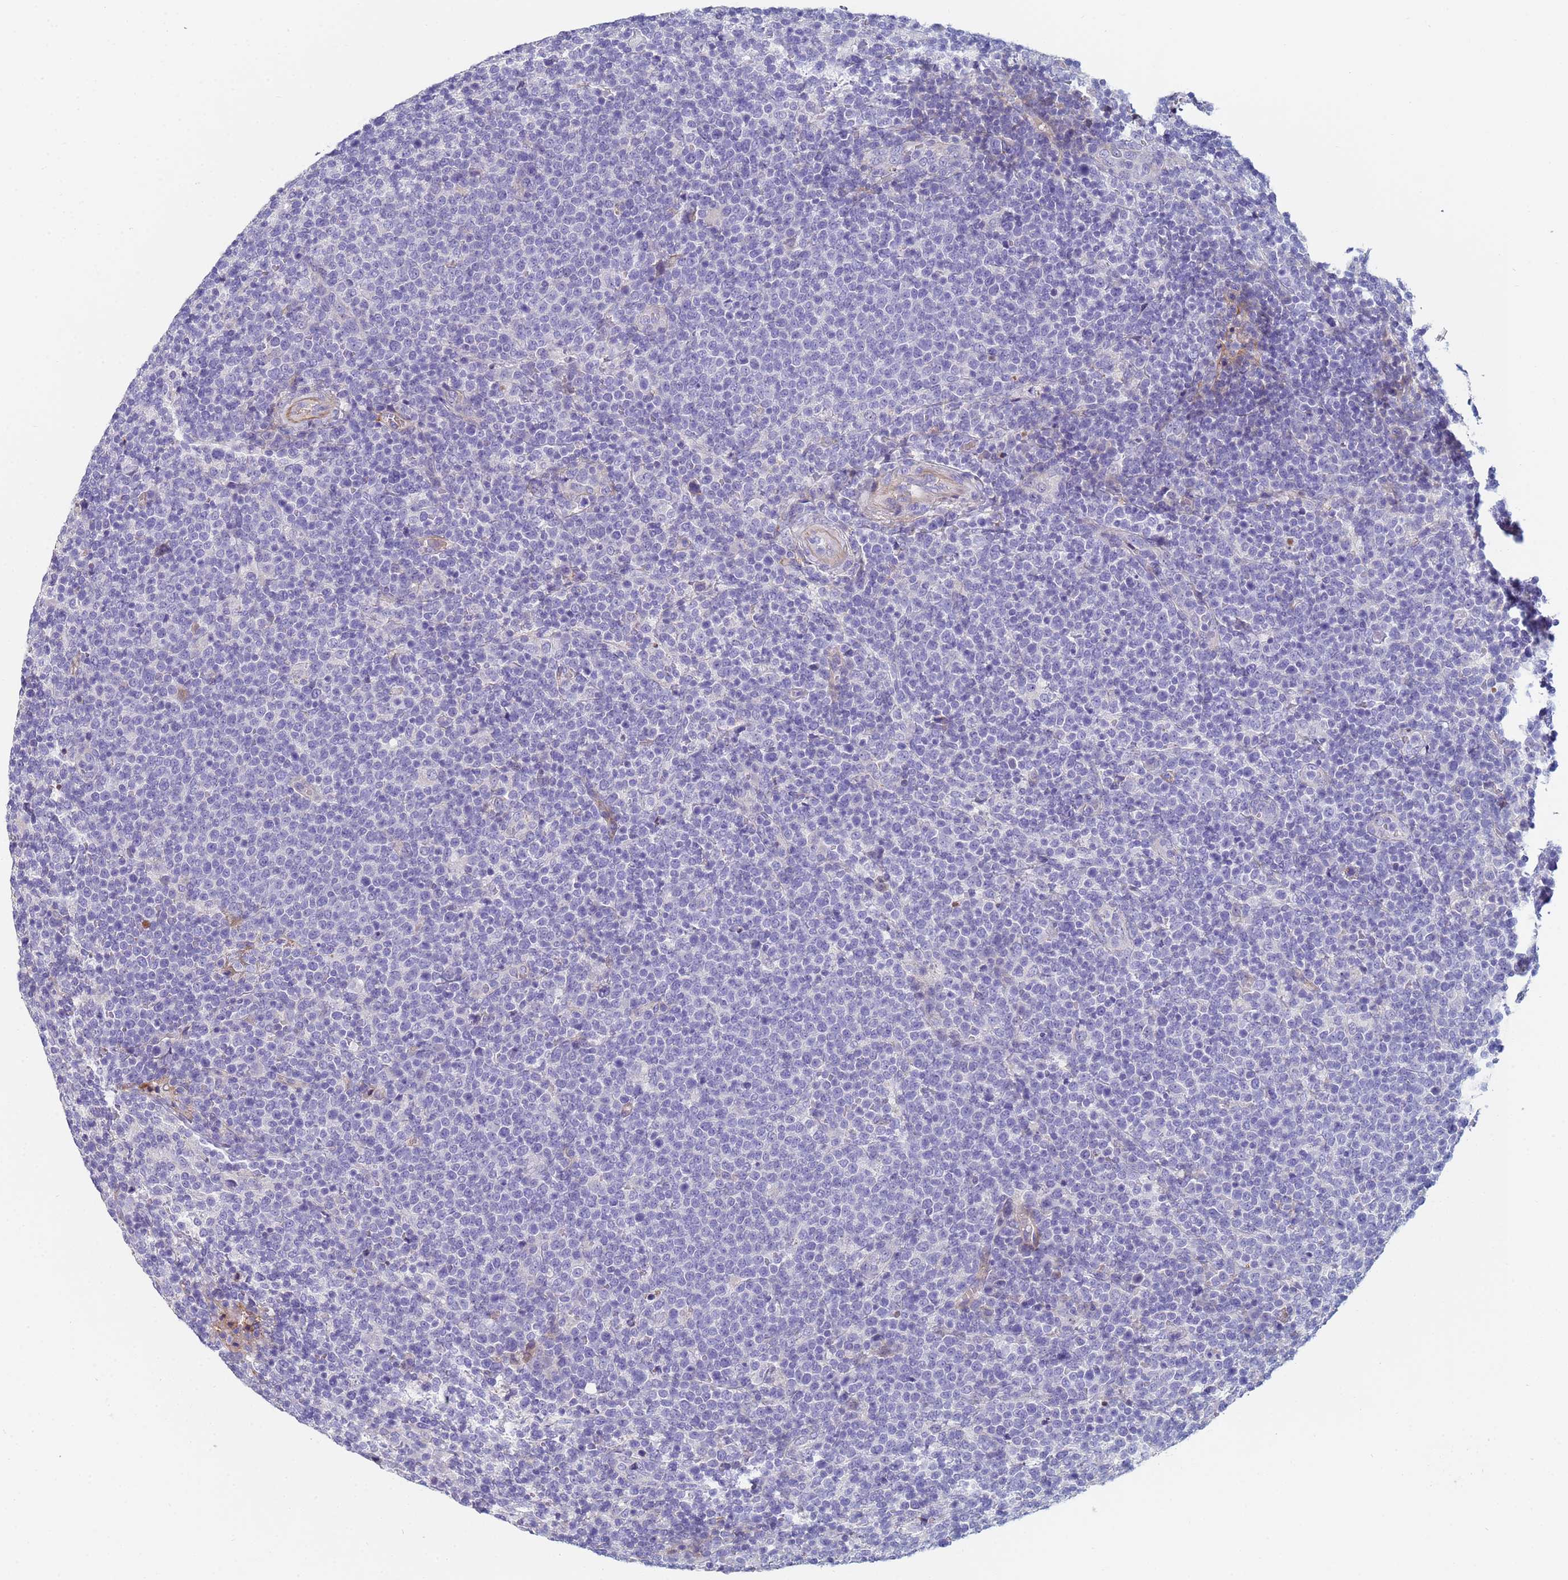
{"staining": {"intensity": "negative", "quantity": "none", "location": "none"}, "tissue": "lymphoma", "cell_type": "Tumor cells", "image_type": "cancer", "snomed": [{"axis": "morphology", "description": "Malignant lymphoma, non-Hodgkin's type, High grade"}, {"axis": "topography", "description": "Lymph node"}], "caption": "A photomicrograph of human lymphoma is negative for staining in tumor cells. Nuclei are stained in blue.", "gene": "ABCA8", "patient": {"sex": "male", "age": 61}}